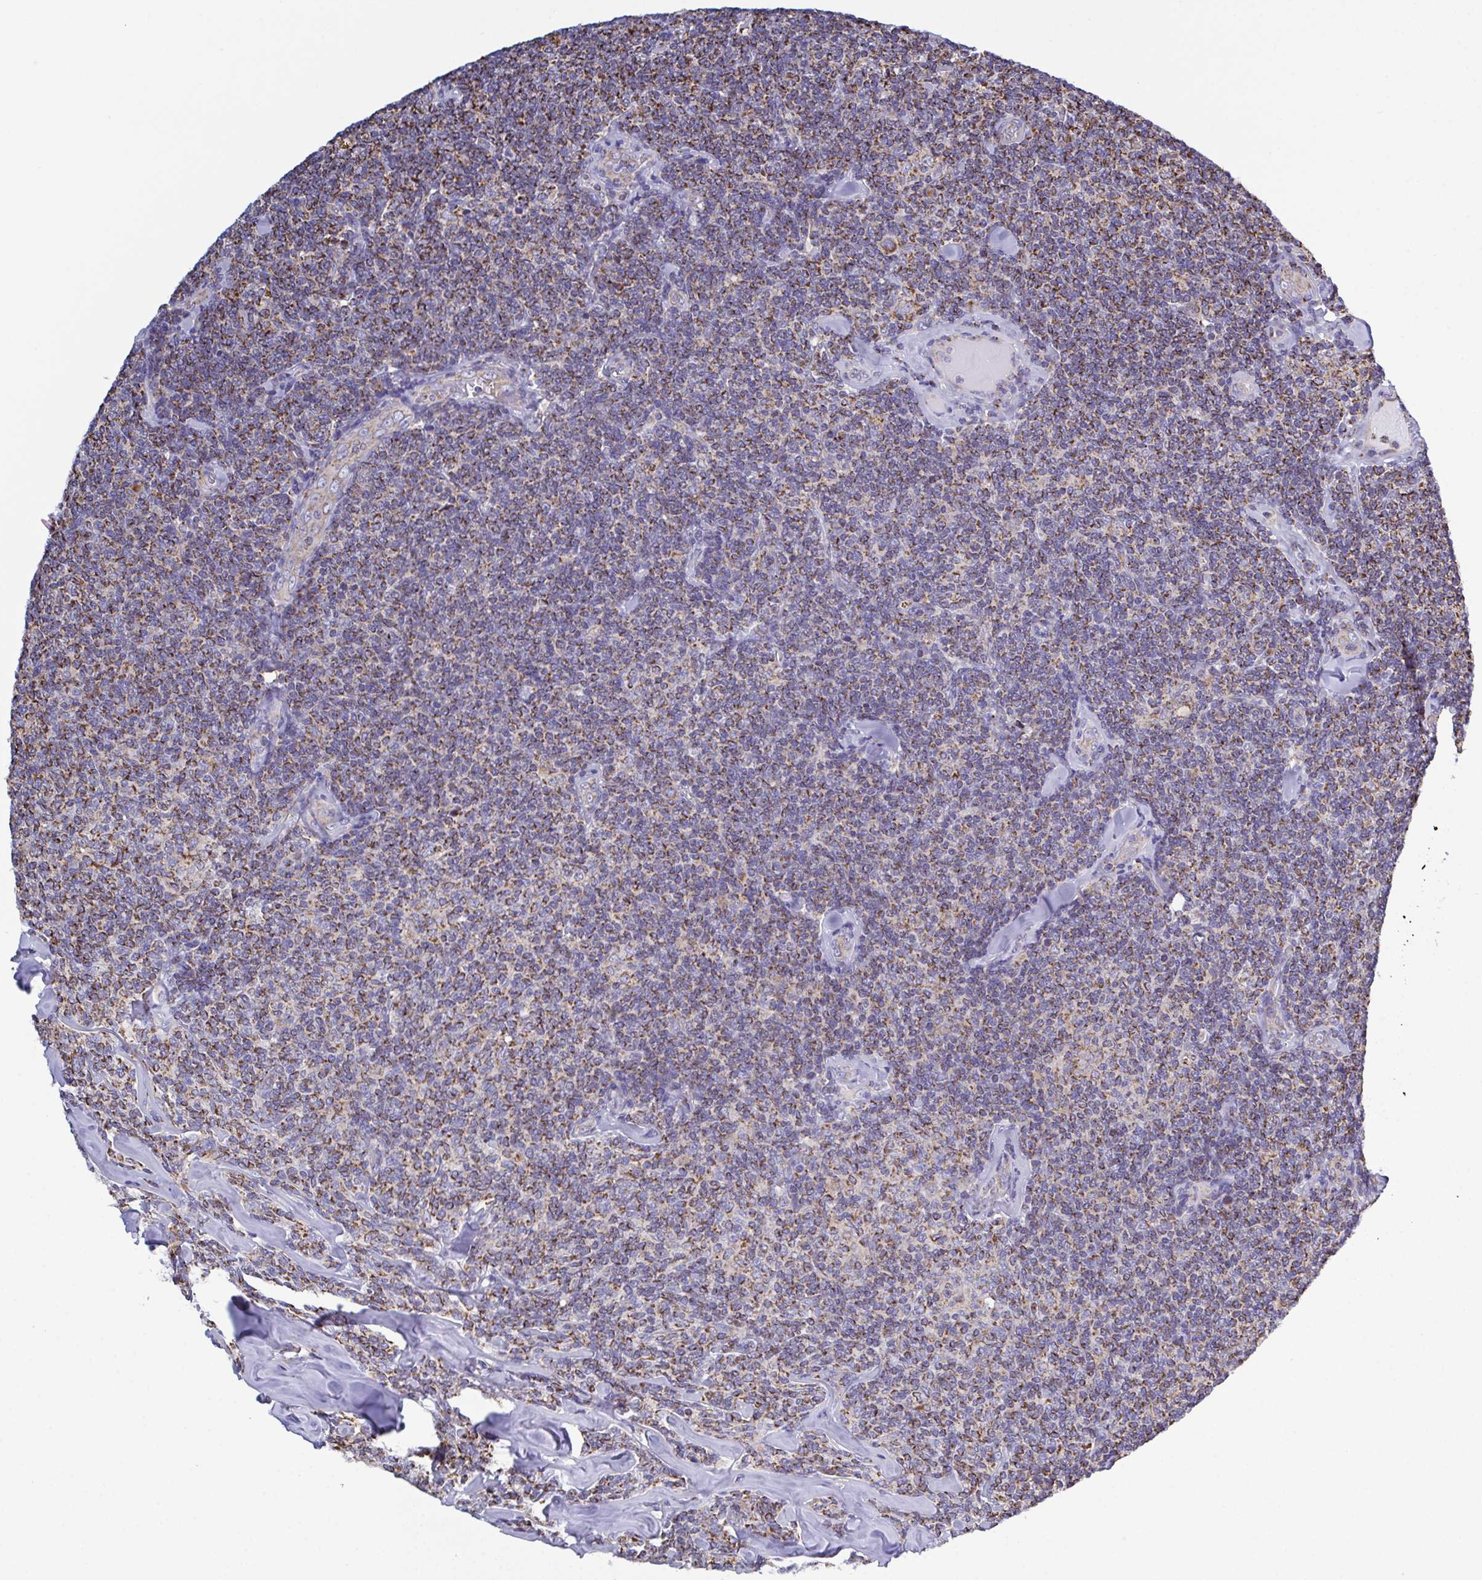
{"staining": {"intensity": "moderate", "quantity": ">75%", "location": "cytoplasmic/membranous"}, "tissue": "lymphoma", "cell_type": "Tumor cells", "image_type": "cancer", "snomed": [{"axis": "morphology", "description": "Malignant lymphoma, non-Hodgkin's type, Low grade"}, {"axis": "topography", "description": "Lymph node"}], "caption": "This histopathology image reveals lymphoma stained with IHC to label a protein in brown. The cytoplasmic/membranous of tumor cells show moderate positivity for the protein. Nuclei are counter-stained blue.", "gene": "CSDE1", "patient": {"sex": "female", "age": 56}}